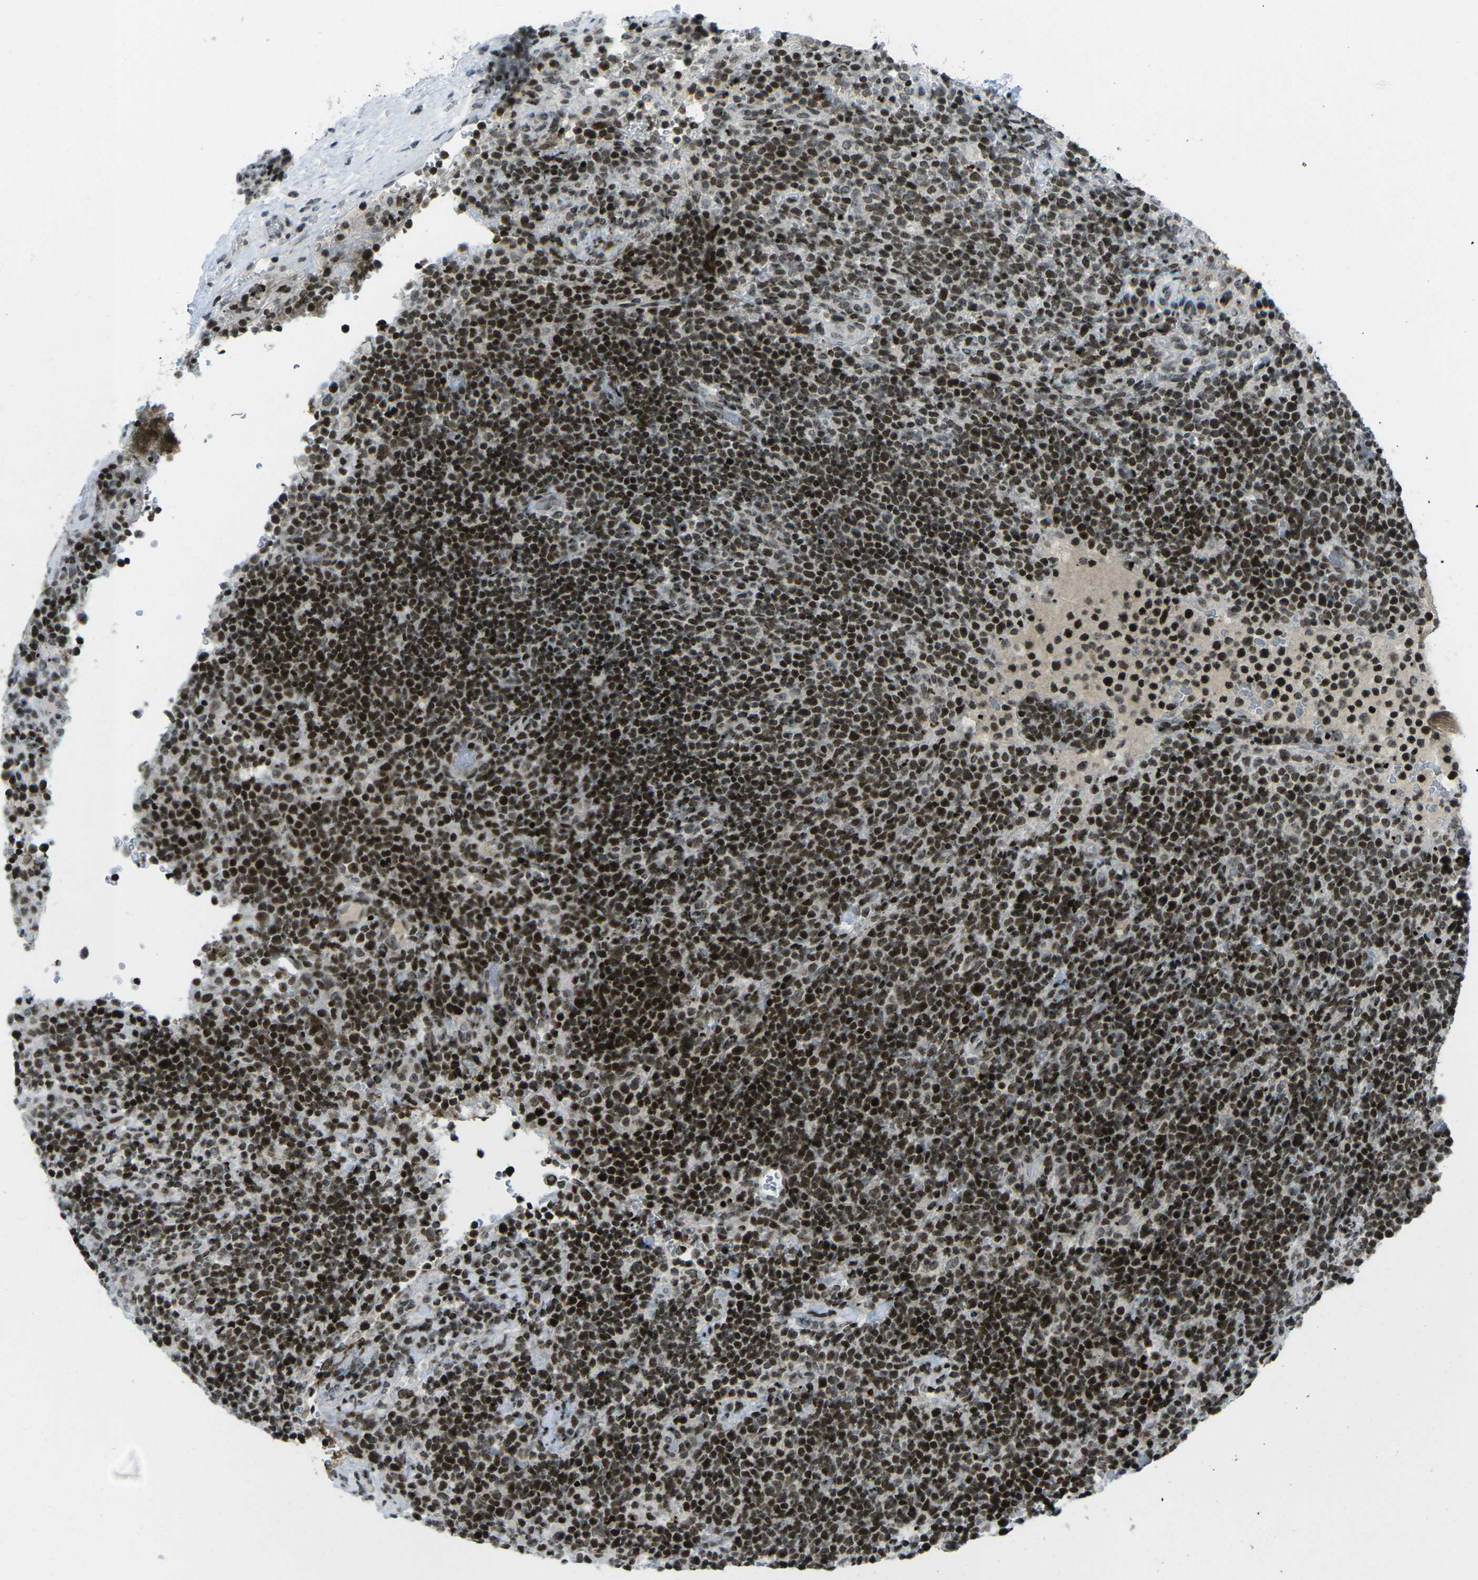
{"staining": {"intensity": "strong", "quantity": ">75%", "location": "nuclear"}, "tissue": "lymphoma", "cell_type": "Tumor cells", "image_type": "cancer", "snomed": [{"axis": "morphology", "description": "Malignant lymphoma, non-Hodgkin's type, High grade"}, {"axis": "topography", "description": "Lymph node"}], "caption": "Brown immunohistochemical staining in human high-grade malignant lymphoma, non-Hodgkin's type reveals strong nuclear expression in about >75% of tumor cells. The protein is stained brown, and the nuclei are stained in blue (DAB IHC with brightfield microscopy, high magnification).", "gene": "EME1", "patient": {"sex": "male", "age": 61}}